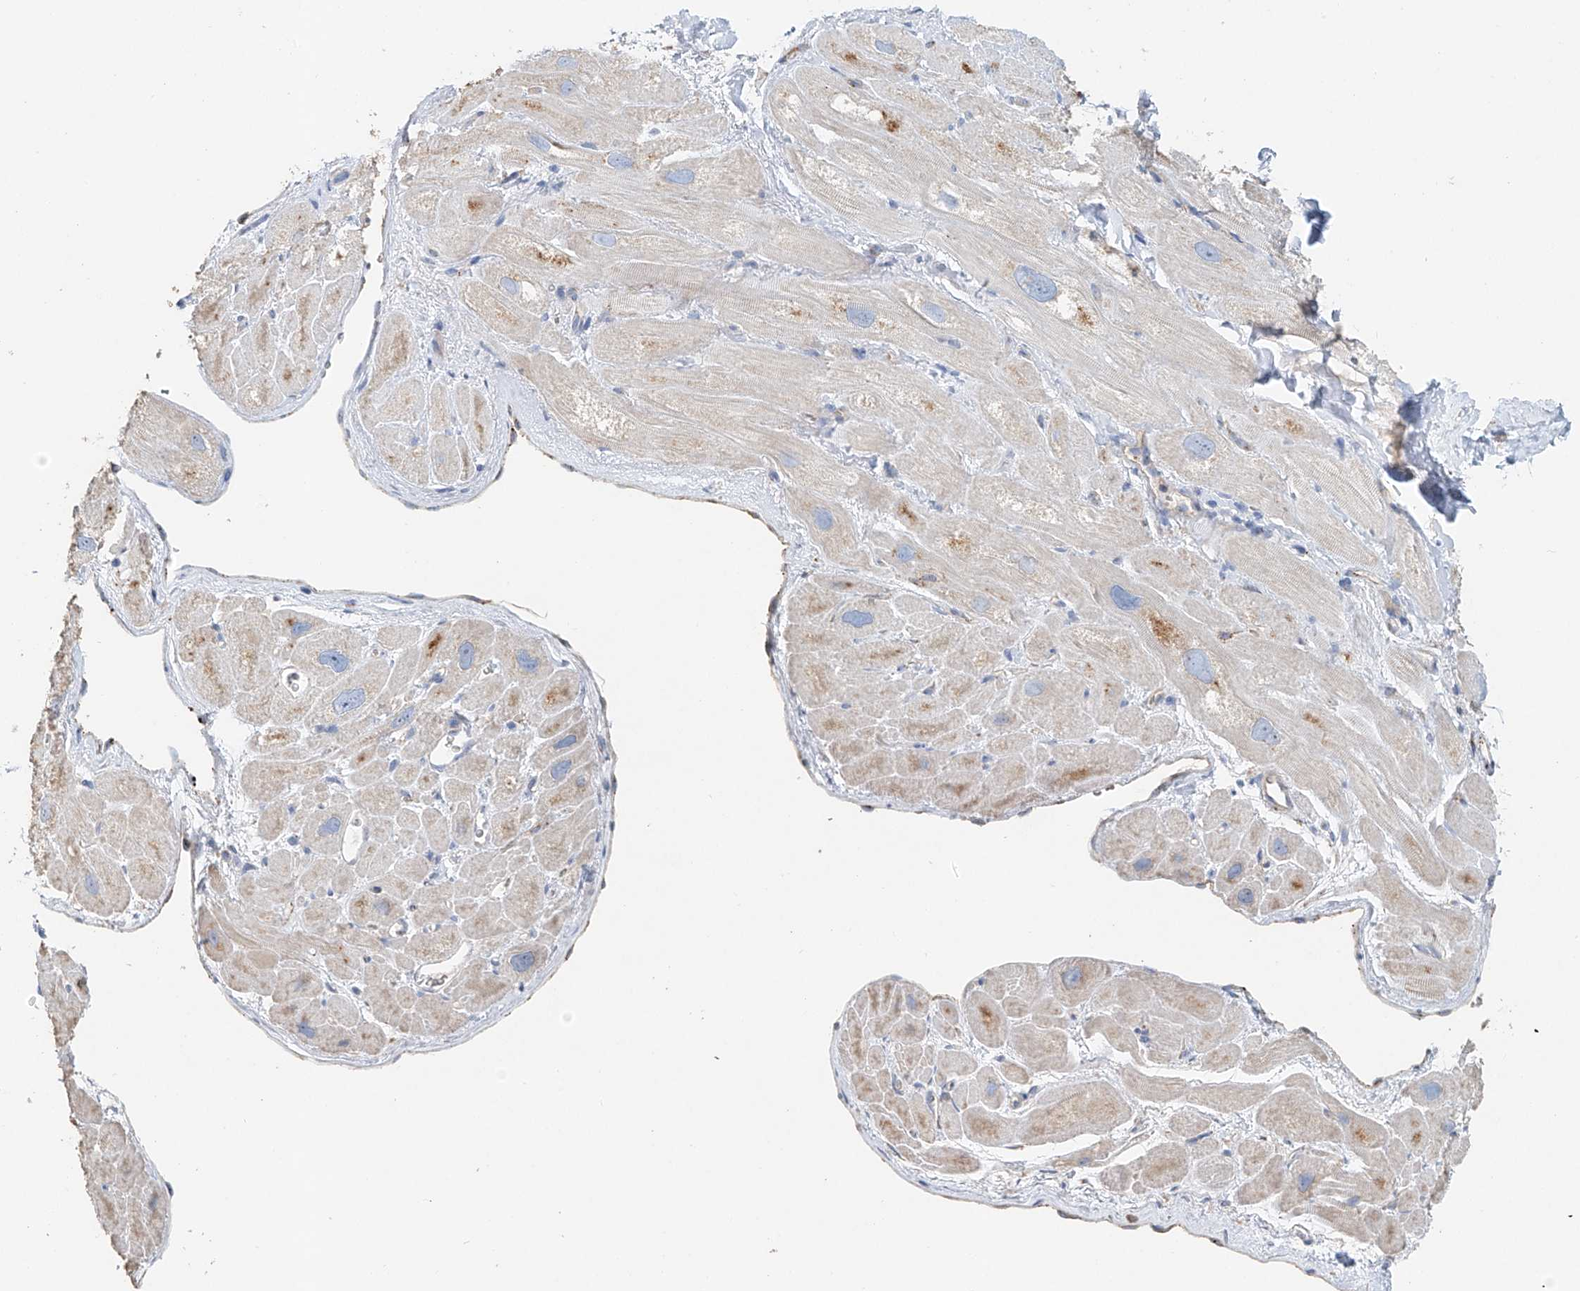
{"staining": {"intensity": "moderate", "quantity": "<25%", "location": "cytoplasmic/membranous"}, "tissue": "heart muscle", "cell_type": "Cardiomyocytes", "image_type": "normal", "snomed": [{"axis": "morphology", "description": "Normal tissue, NOS"}, {"axis": "topography", "description": "Heart"}], "caption": "Immunohistochemistry staining of unremarkable heart muscle, which shows low levels of moderate cytoplasmic/membranous expression in approximately <25% of cardiomyocytes indicating moderate cytoplasmic/membranous protein positivity. The staining was performed using DAB (3,3'-diaminobenzidine) (brown) for protein detection and nuclei were counterstained in hematoxylin (blue).", "gene": "TRIM47", "patient": {"sex": "male", "age": 49}}